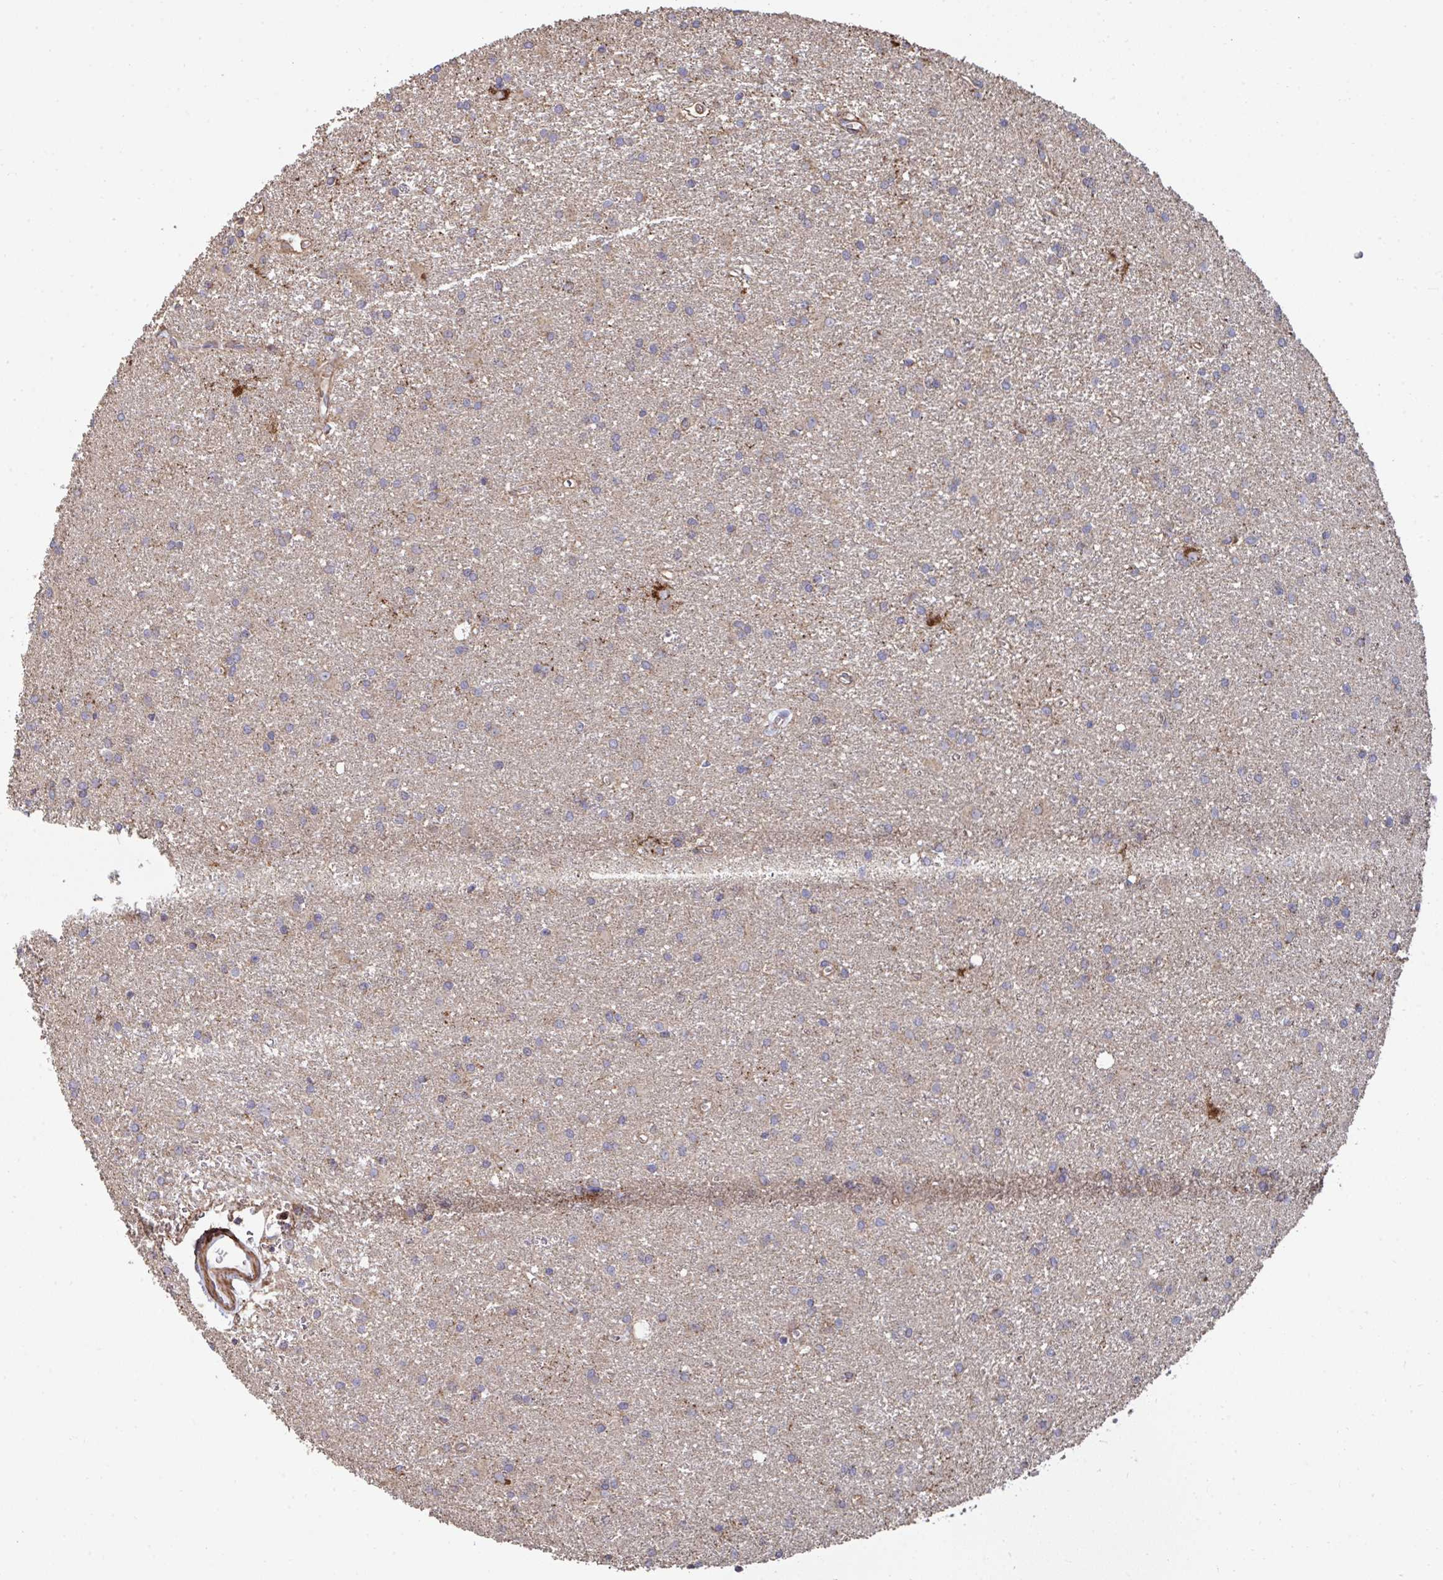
{"staining": {"intensity": "weak", "quantity": "25%-75%", "location": "cytoplasmic/membranous"}, "tissue": "glioma", "cell_type": "Tumor cells", "image_type": "cancer", "snomed": [{"axis": "morphology", "description": "Glioma, malignant, High grade"}, {"axis": "topography", "description": "Brain"}], "caption": "DAB (3,3'-diaminobenzidine) immunohistochemical staining of human glioma demonstrates weak cytoplasmic/membranous protein staining in approximately 25%-75% of tumor cells.", "gene": "DZANK1", "patient": {"sex": "female", "age": 50}}